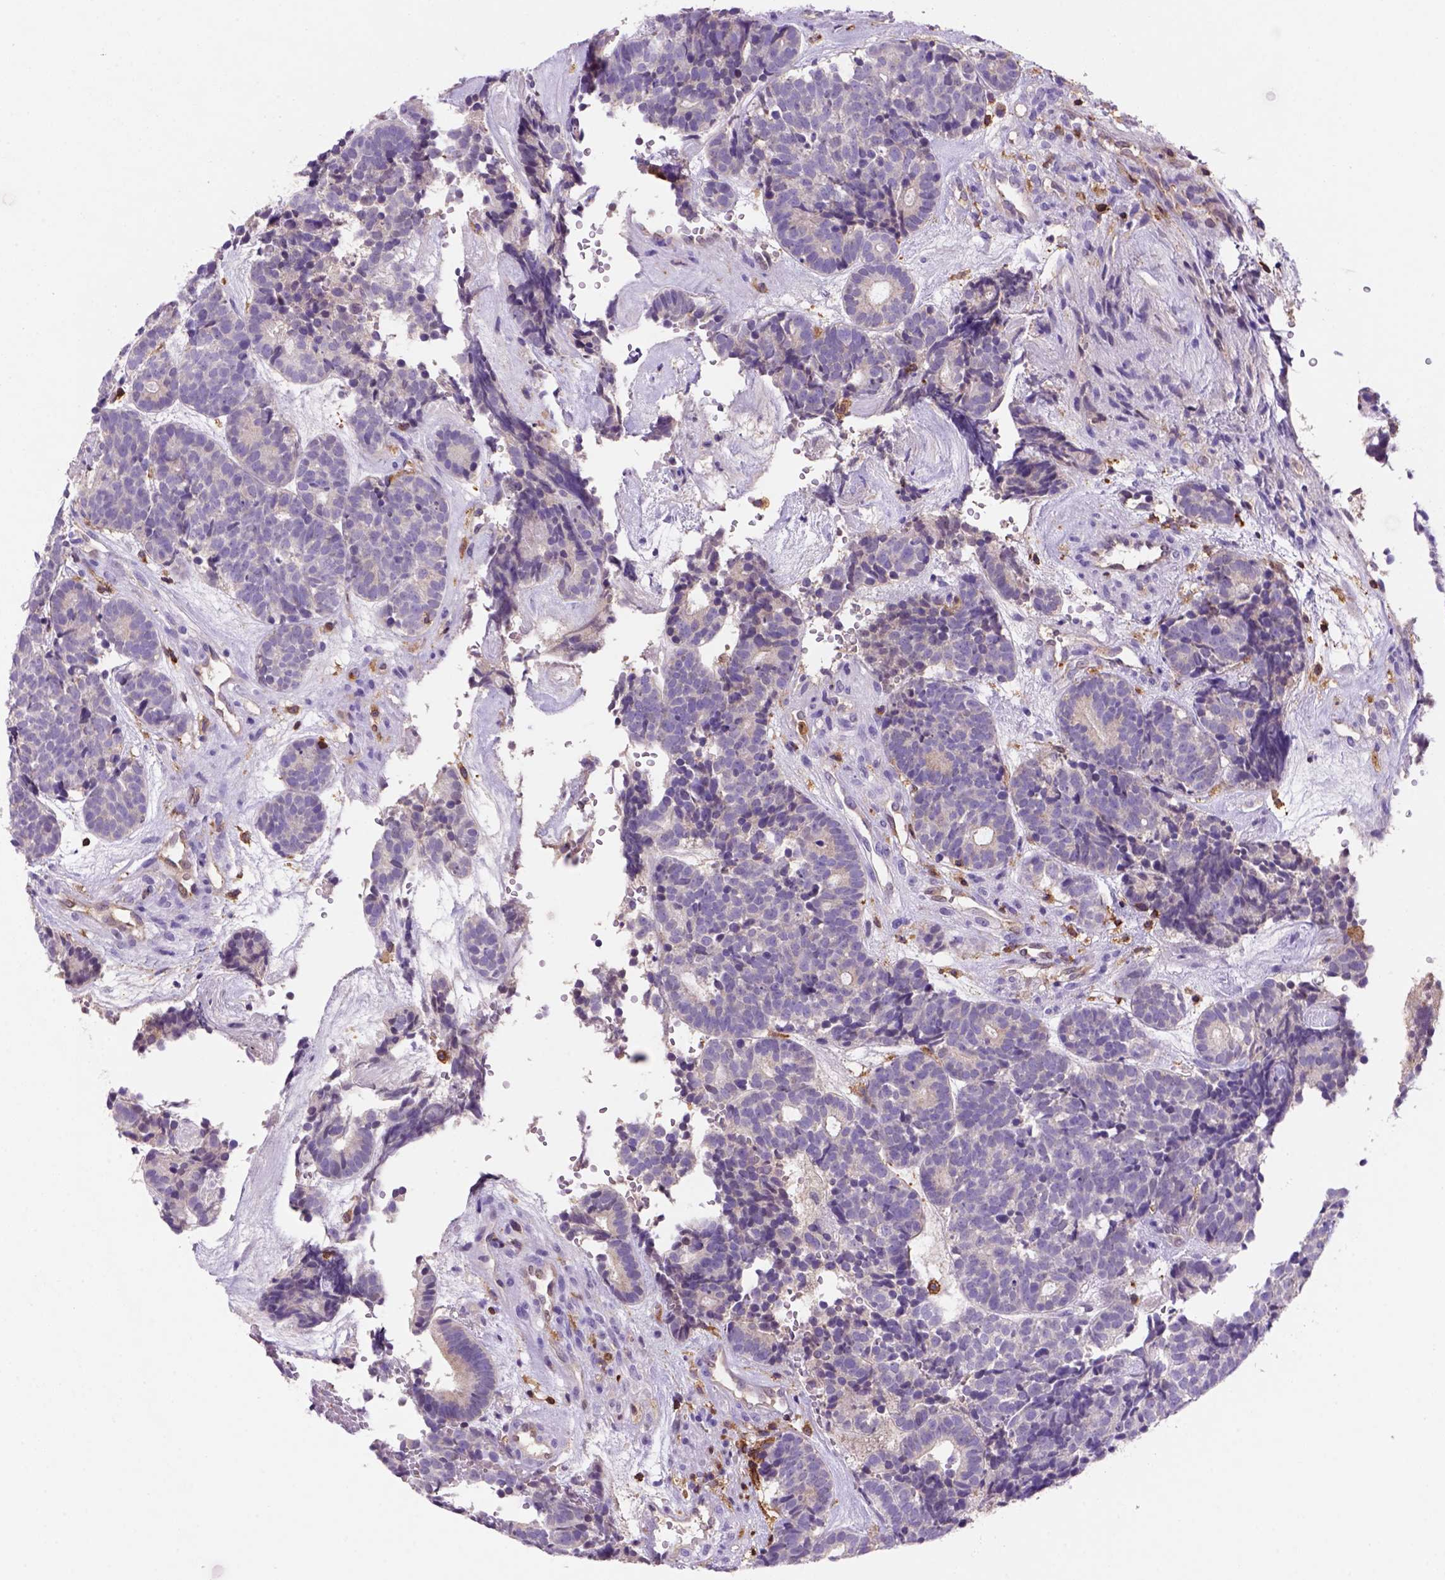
{"staining": {"intensity": "negative", "quantity": "none", "location": "none"}, "tissue": "head and neck cancer", "cell_type": "Tumor cells", "image_type": "cancer", "snomed": [{"axis": "morphology", "description": "Adenocarcinoma, NOS"}, {"axis": "topography", "description": "Head-Neck"}], "caption": "A high-resolution micrograph shows immunohistochemistry staining of head and neck cancer (adenocarcinoma), which demonstrates no significant positivity in tumor cells.", "gene": "INPP5D", "patient": {"sex": "female", "age": 81}}